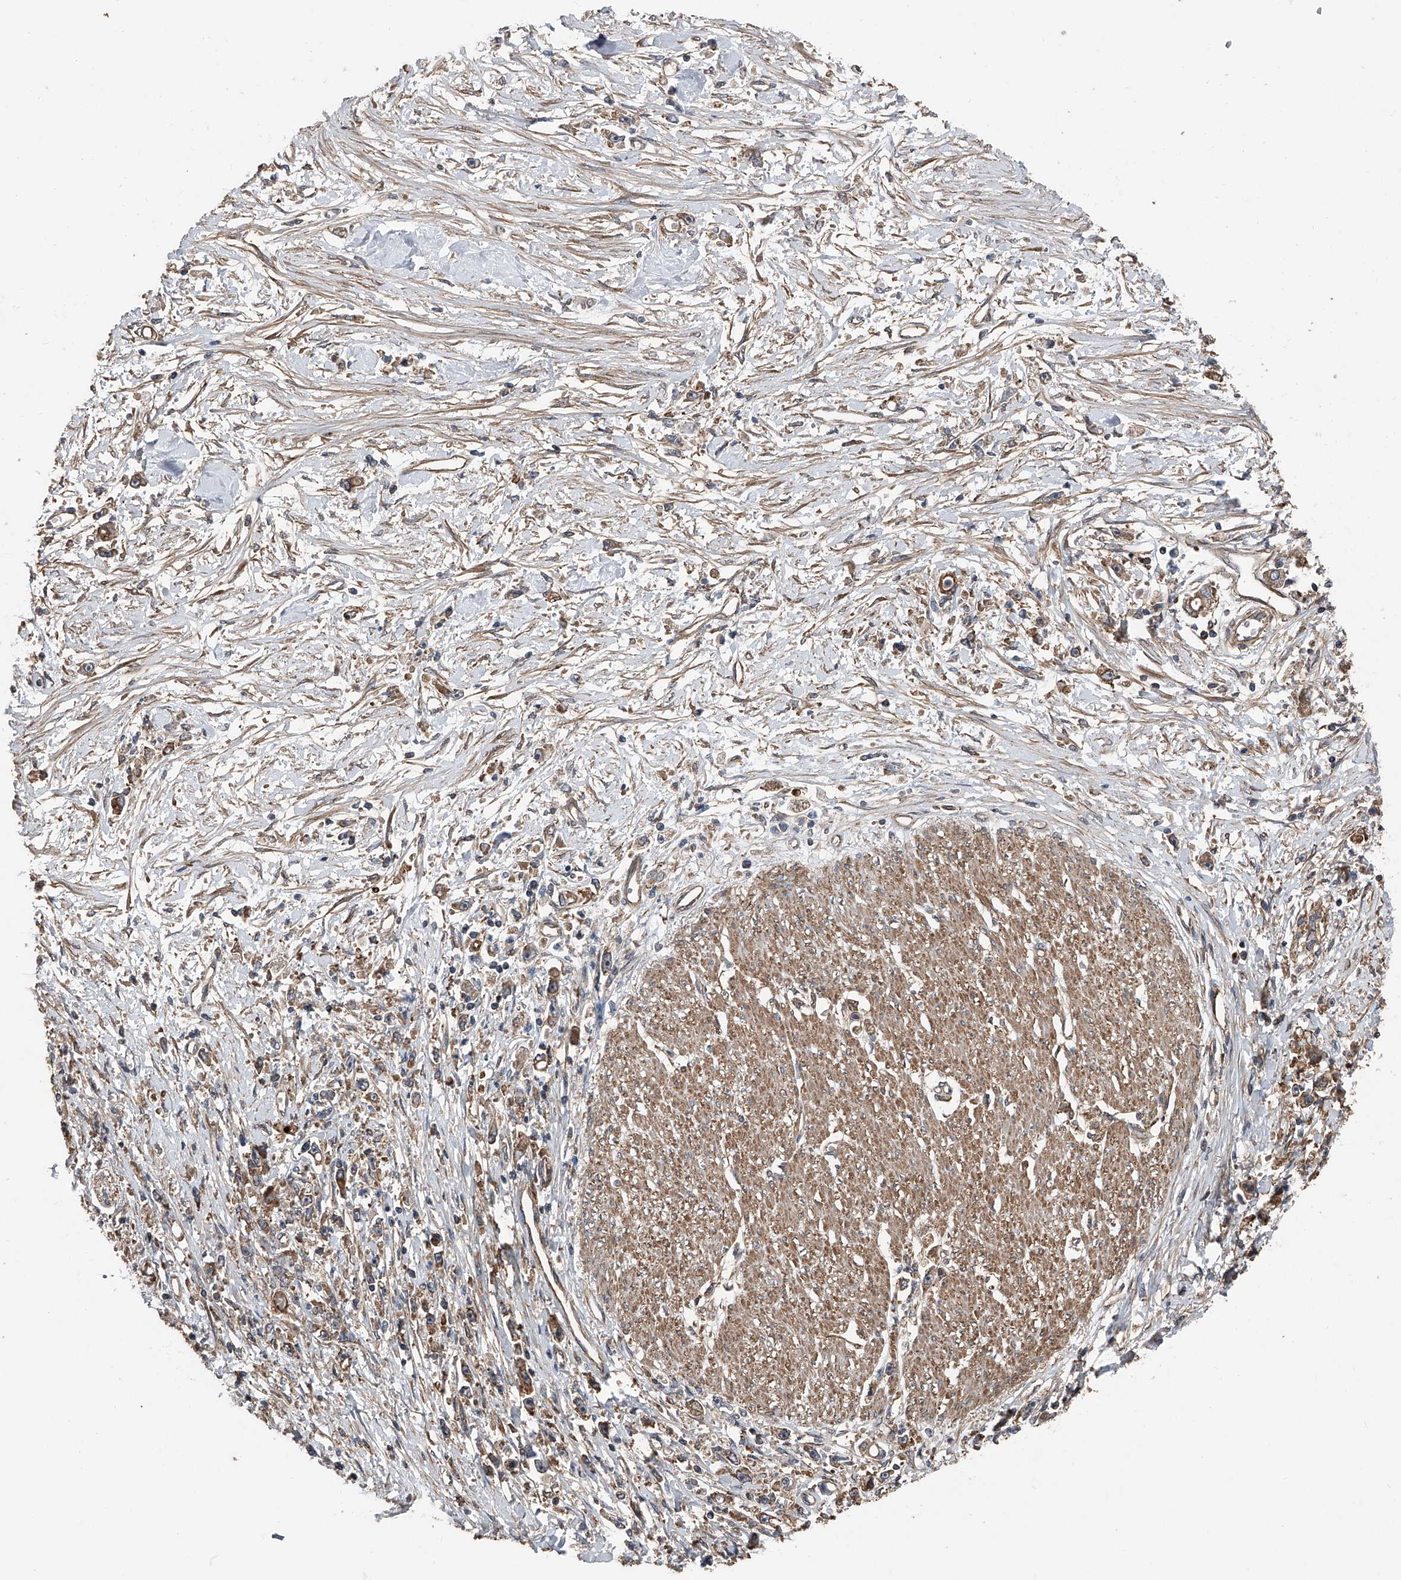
{"staining": {"intensity": "weak", "quantity": "25%-75%", "location": "cytoplasmic/membranous"}, "tissue": "stomach cancer", "cell_type": "Tumor cells", "image_type": "cancer", "snomed": [{"axis": "morphology", "description": "Adenocarcinoma, NOS"}, {"axis": "topography", "description": "Stomach"}], "caption": "Weak cytoplasmic/membranous positivity for a protein is present in about 25%-75% of tumor cells of stomach adenocarcinoma using immunohistochemistry (IHC).", "gene": "KCNJ2", "patient": {"sex": "female", "age": 59}}